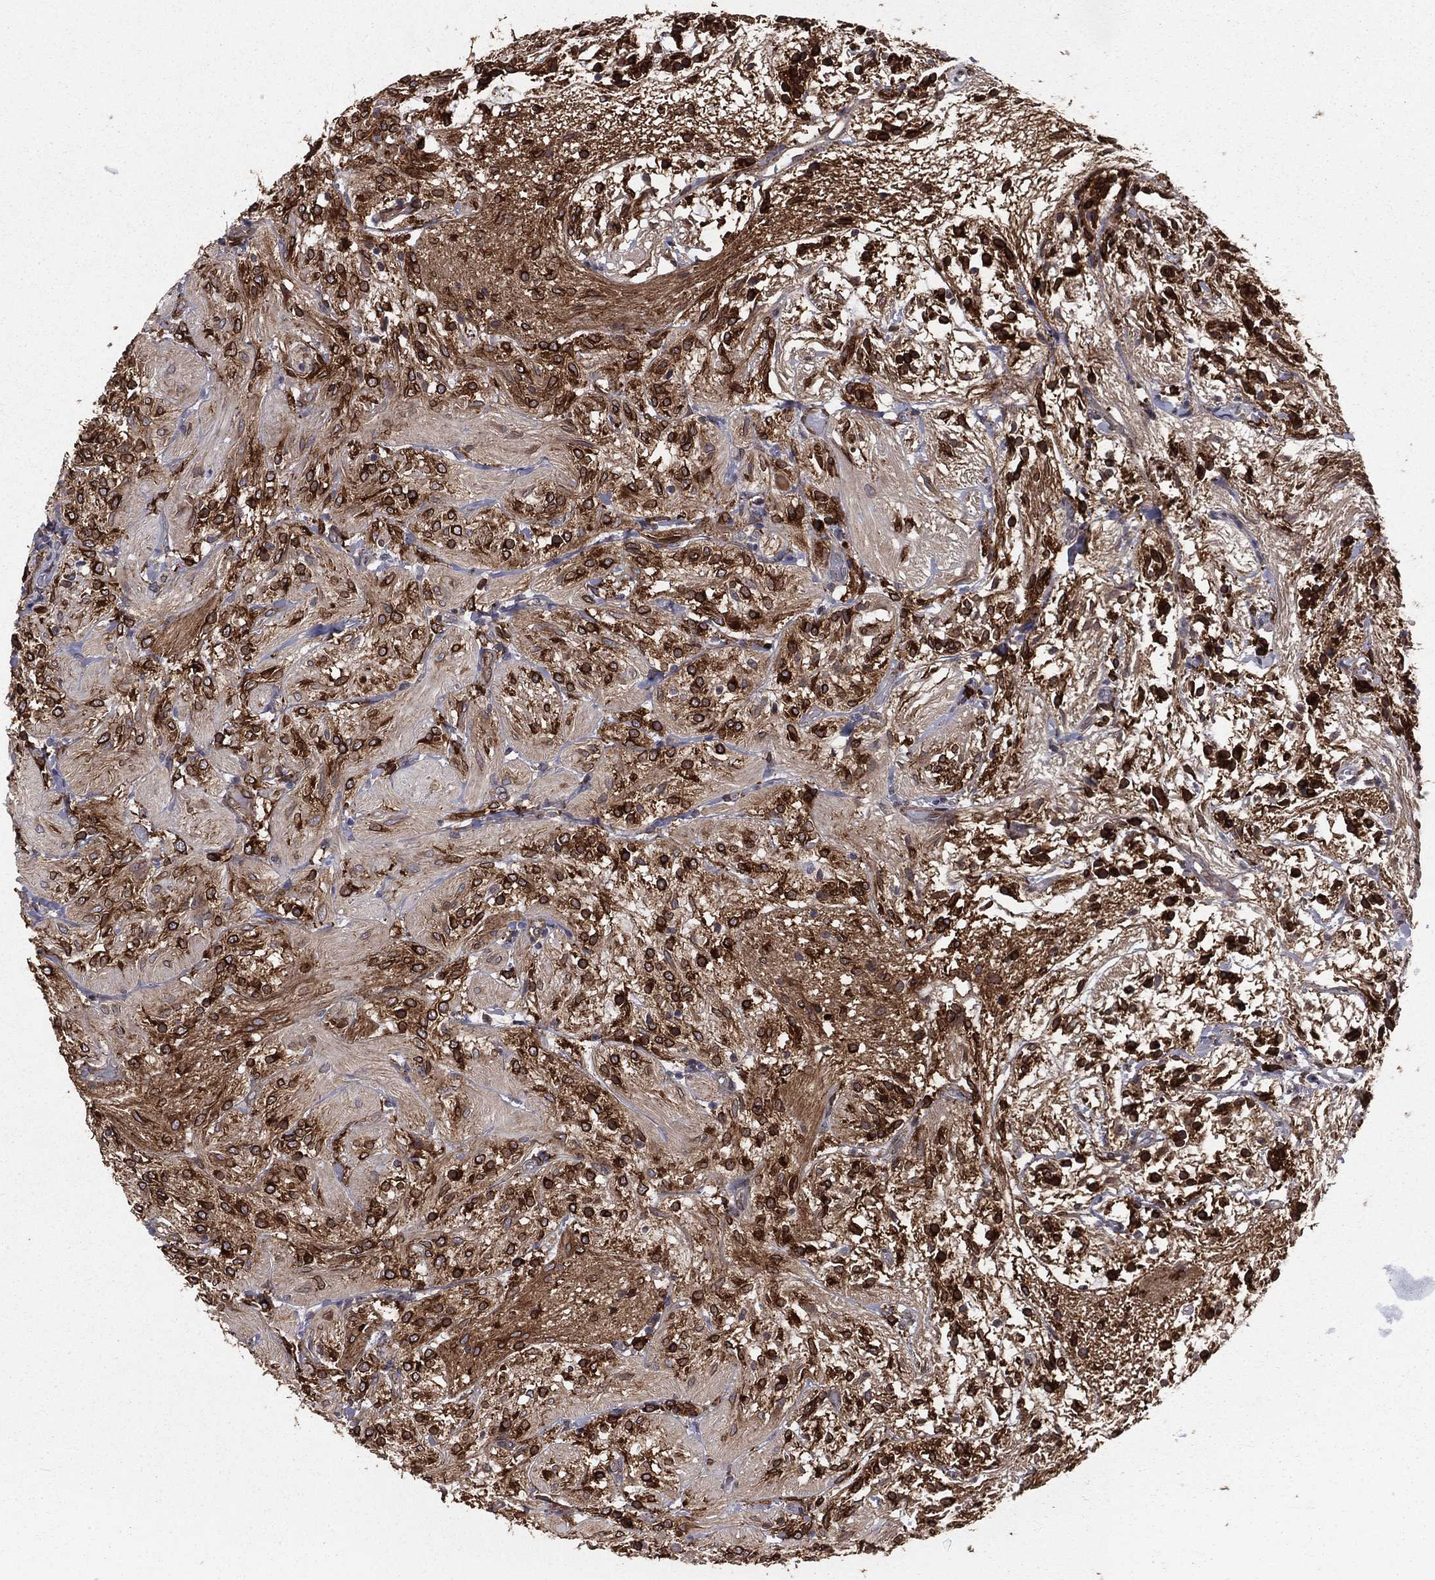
{"staining": {"intensity": "strong", "quantity": ">75%", "location": "cytoplasmic/membranous"}, "tissue": "glioma", "cell_type": "Tumor cells", "image_type": "cancer", "snomed": [{"axis": "morphology", "description": "Glioma, malignant, Low grade"}, {"axis": "topography", "description": "Brain"}], "caption": "Immunohistochemical staining of human glioma reveals high levels of strong cytoplasmic/membranous staining in about >75% of tumor cells.", "gene": "PGRMC1", "patient": {"sex": "male", "age": 3}}